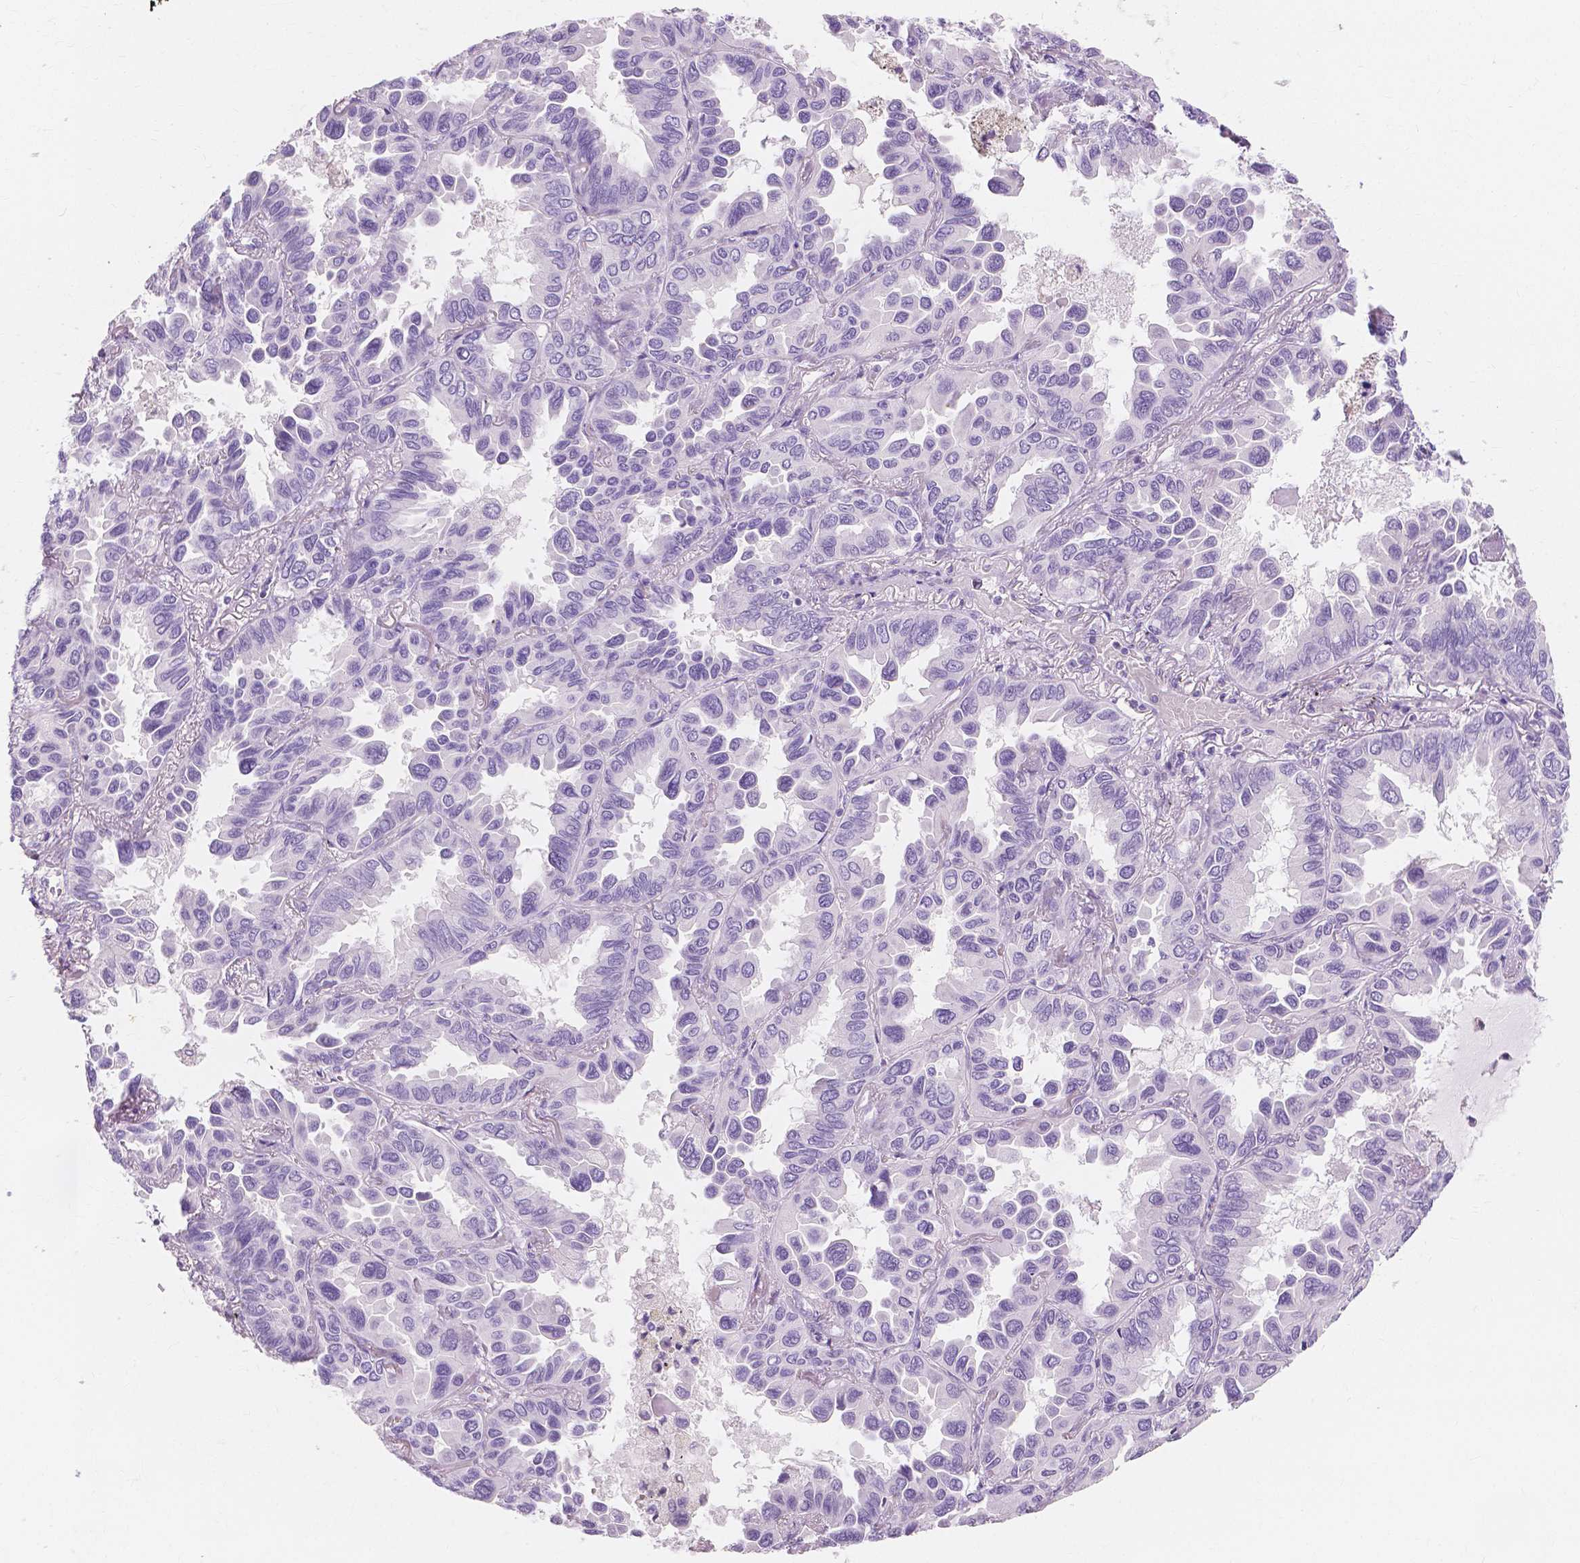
{"staining": {"intensity": "negative", "quantity": "none", "location": "none"}, "tissue": "lung cancer", "cell_type": "Tumor cells", "image_type": "cancer", "snomed": [{"axis": "morphology", "description": "Adenocarcinoma, NOS"}, {"axis": "topography", "description": "Lung"}], "caption": "This is an immunohistochemistry histopathology image of lung cancer. There is no positivity in tumor cells.", "gene": "MUC12", "patient": {"sex": "male", "age": 64}}